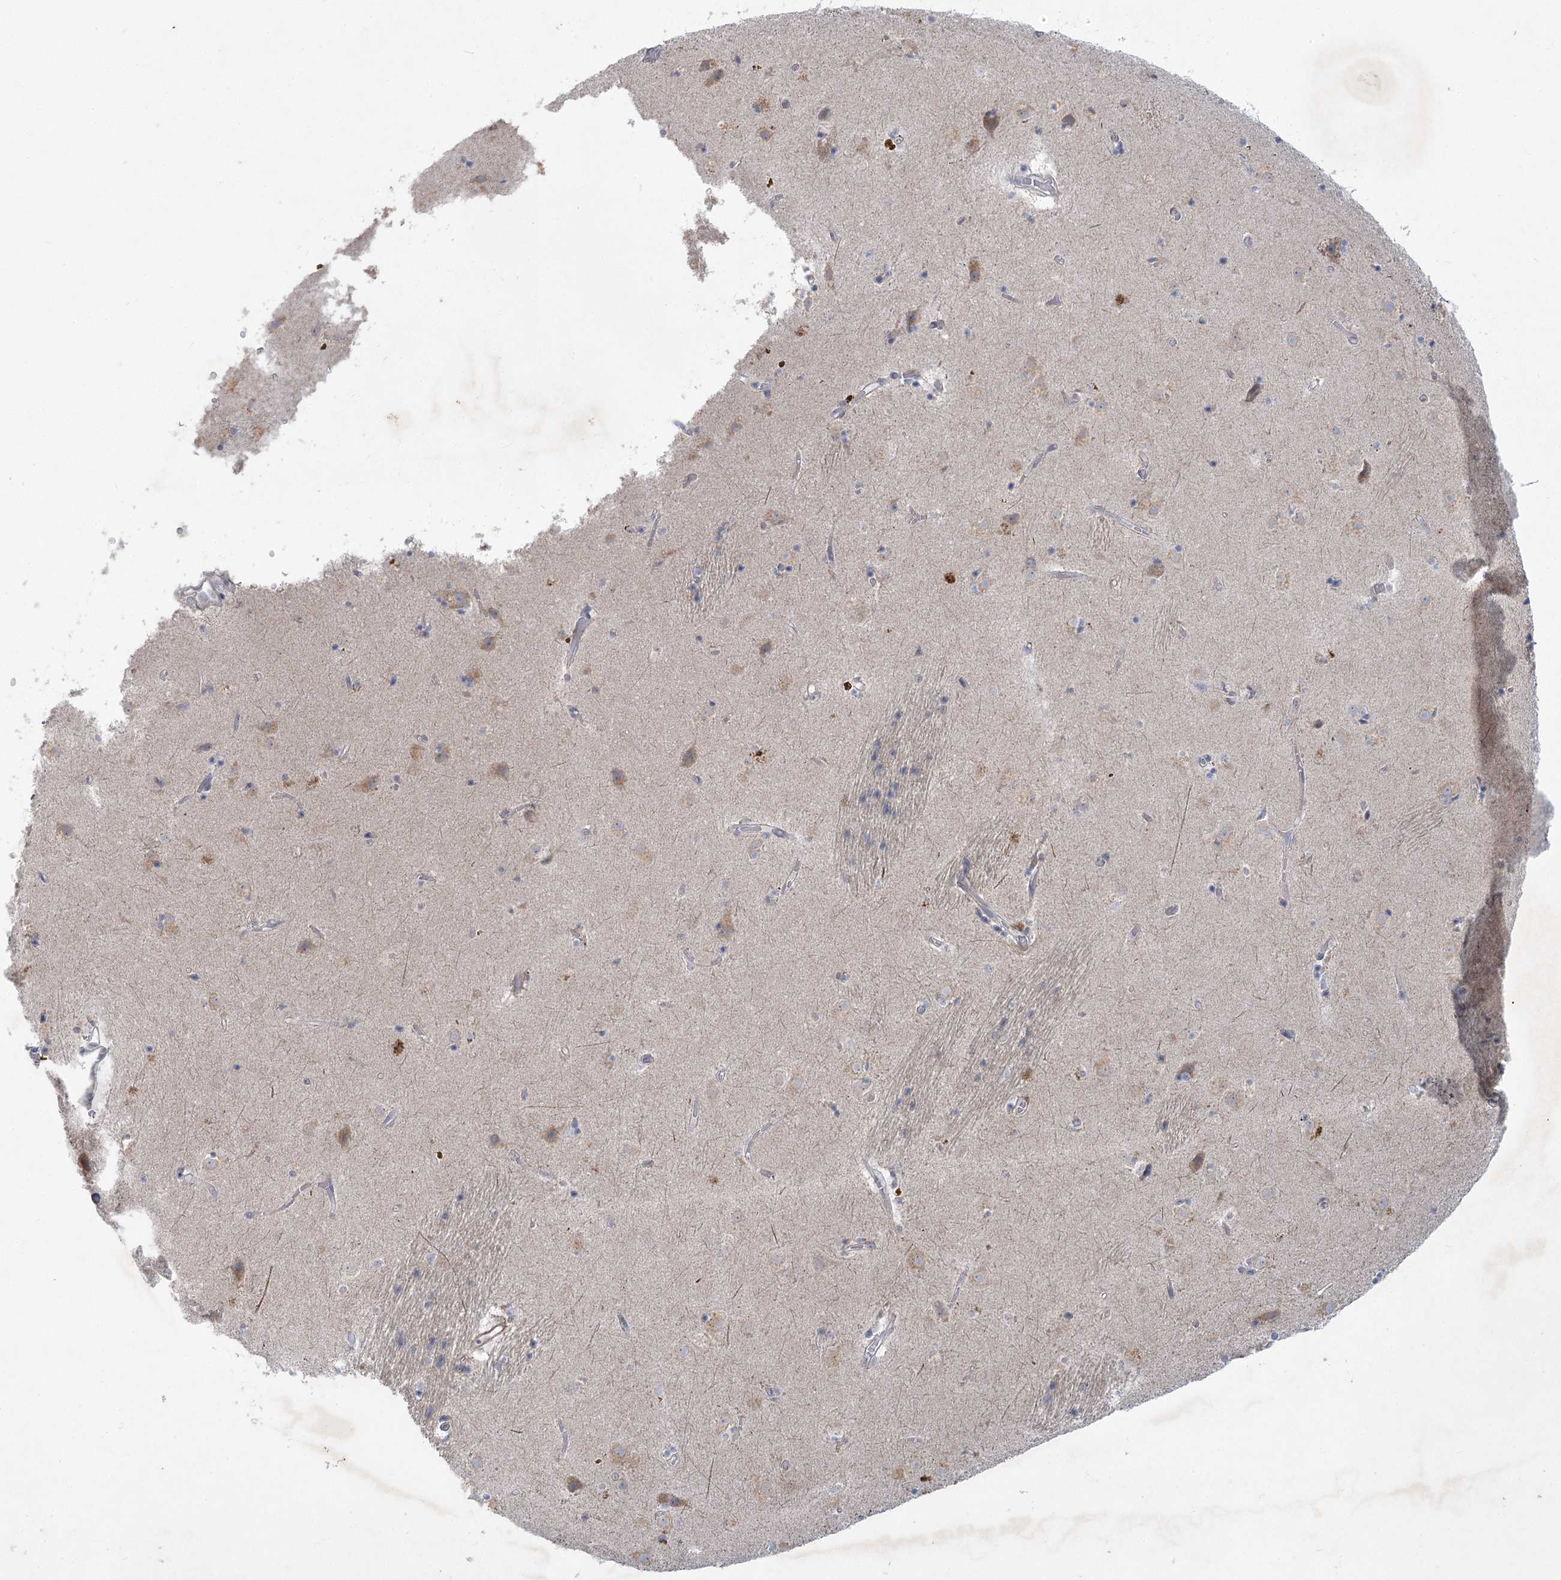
{"staining": {"intensity": "negative", "quantity": "none", "location": "none"}, "tissue": "caudate", "cell_type": "Glial cells", "image_type": "normal", "snomed": [{"axis": "morphology", "description": "Normal tissue, NOS"}, {"axis": "topography", "description": "Lateral ventricle wall"}], "caption": "DAB (3,3'-diaminobenzidine) immunohistochemical staining of normal human caudate displays no significant staining in glial cells. The staining was performed using DAB (3,3'-diaminobenzidine) to visualize the protein expression in brown, while the nuclei were stained in blue with hematoxylin (Magnification: 20x).", "gene": "PLA2G12A", "patient": {"sex": "male", "age": 70}}